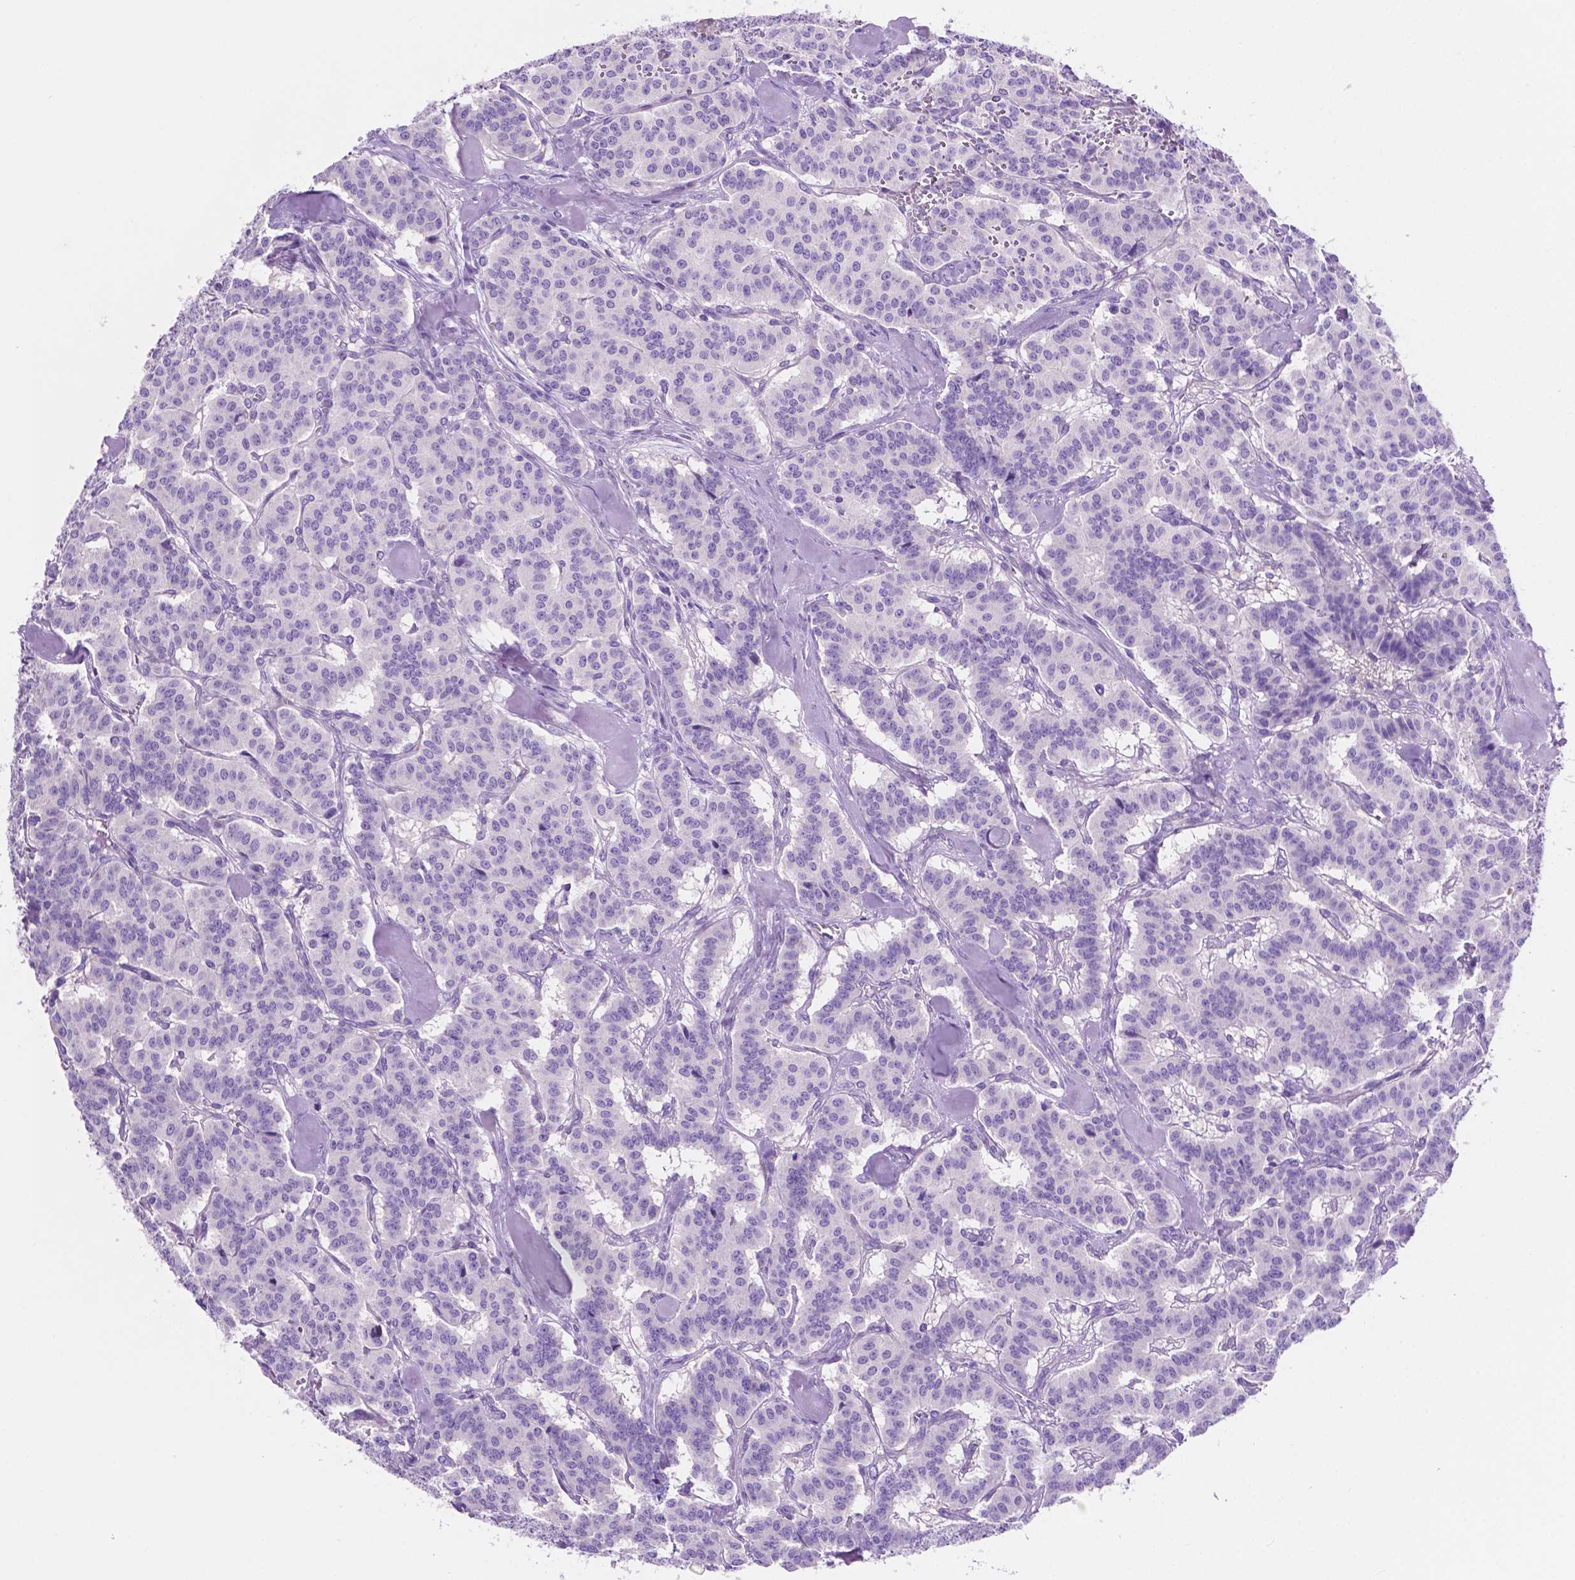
{"staining": {"intensity": "negative", "quantity": "none", "location": "none"}, "tissue": "carcinoid", "cell_type": "Tumor cells", "image_type": "cancer", "snomed": [{"axis": "morphology", "description": "Normal tissue, NOS"}, {"axis": "morphology", "description": "Carcinoid, malignant, NOS"}, {"axis": "topography", "description": "Lung"}], "caption": "High power microscopy photomicrograph of an immunohistochemistry histopathology image of carcinoid, revealing no significant positivity in tumor cells.", "gene": "IGFN1", "patient": {"sex": "female", "age": 46}}